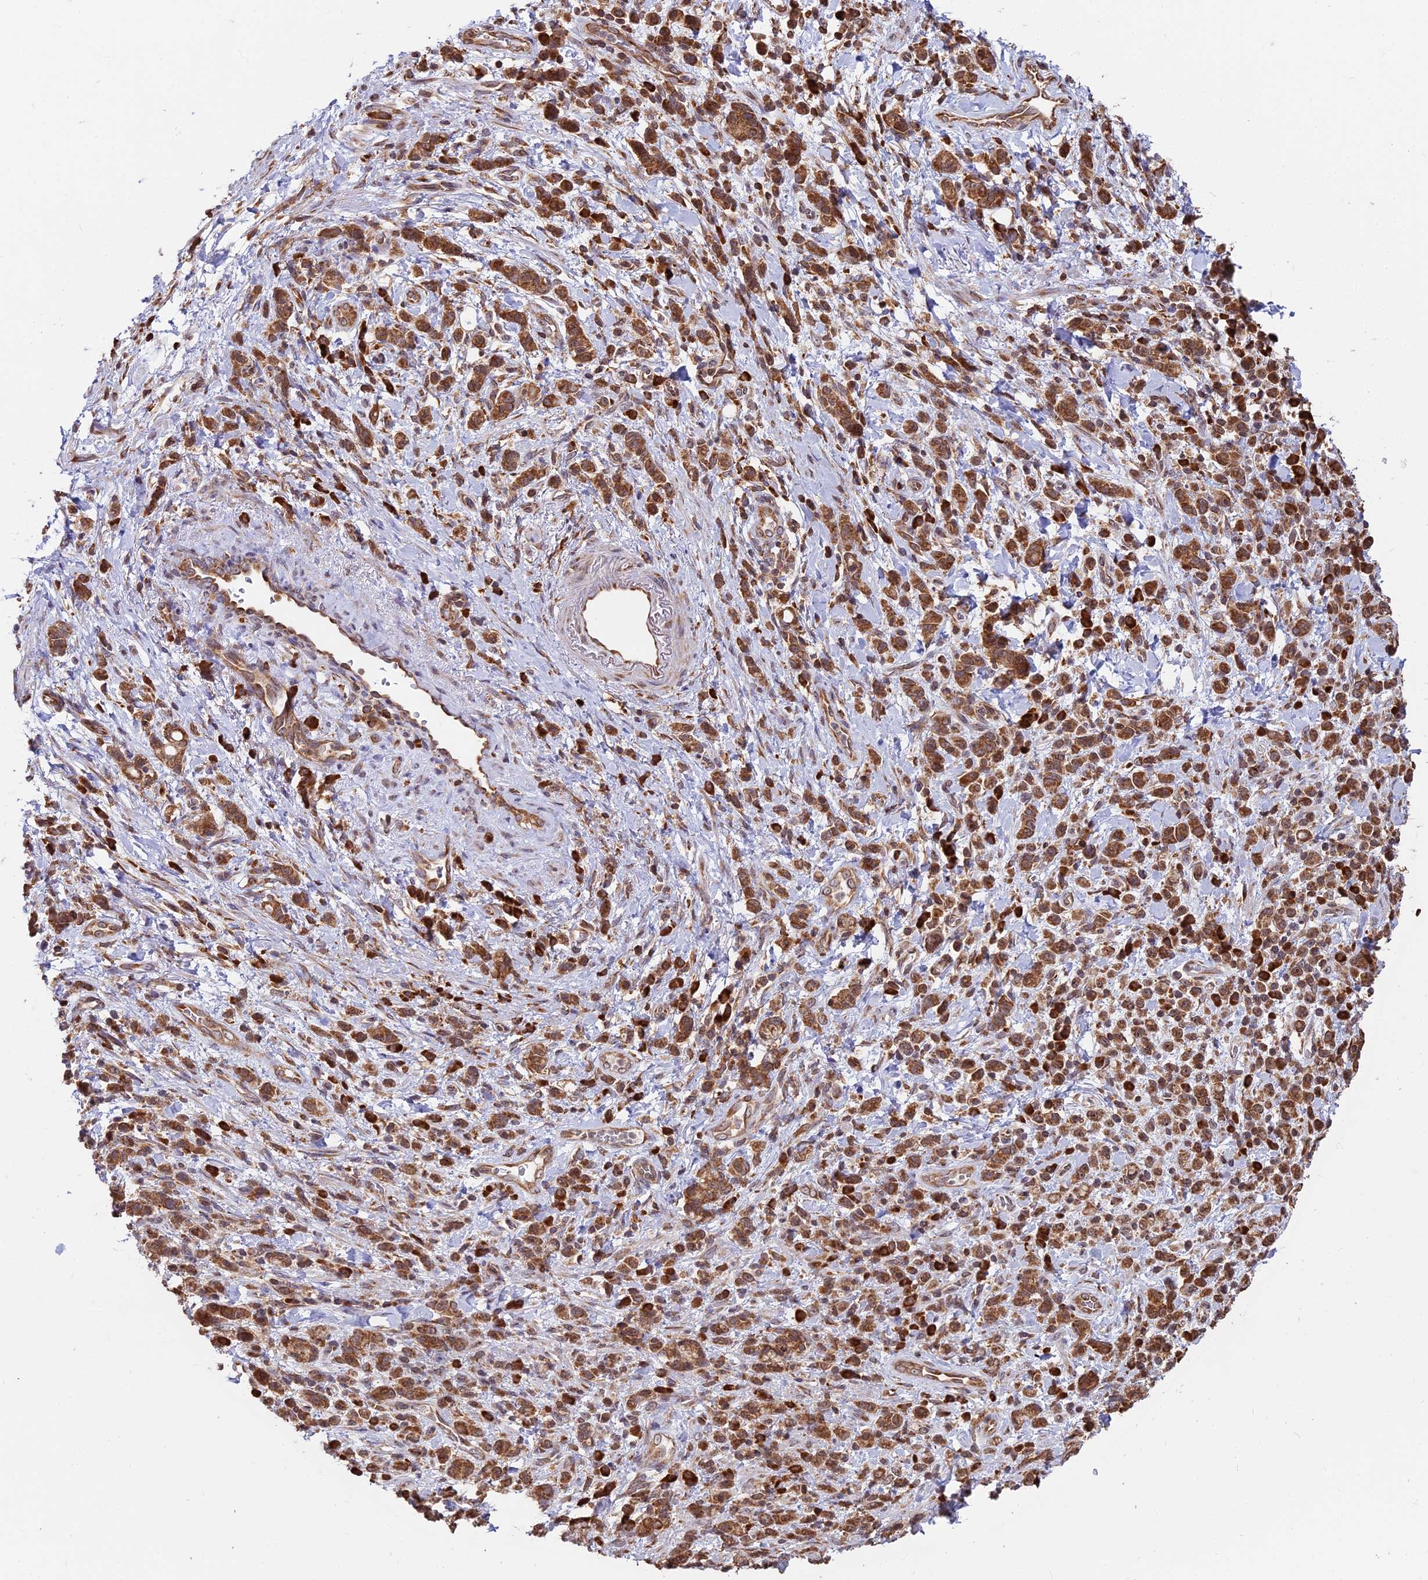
{"staining": {"intensity": "moderate", "quantity": ">75%", "location": "cytoplasmic/membranous"}, "tissue": "stomach cancer", "cell_type": "Tumor cells", "image_type": "cancer", "snomed": [{"axis": "morphology", "description": "Adenocarcinoma, NOS"}, {"axis": "topography", "description": "Stomach"}], "caption": "A medium amount of moderate cytoplasmic/membranous staining is identified in approximately >75% of tumor cells in stomach adenocarcinoma tissue. Using DAB (3,3'-diaminobenzidine) (brown) and hematoxylin (blue) stains, captured at high magnification using brightfield microscopy.", "gene": "RPL26", "patient": {"sex": "male", "age": 77}}